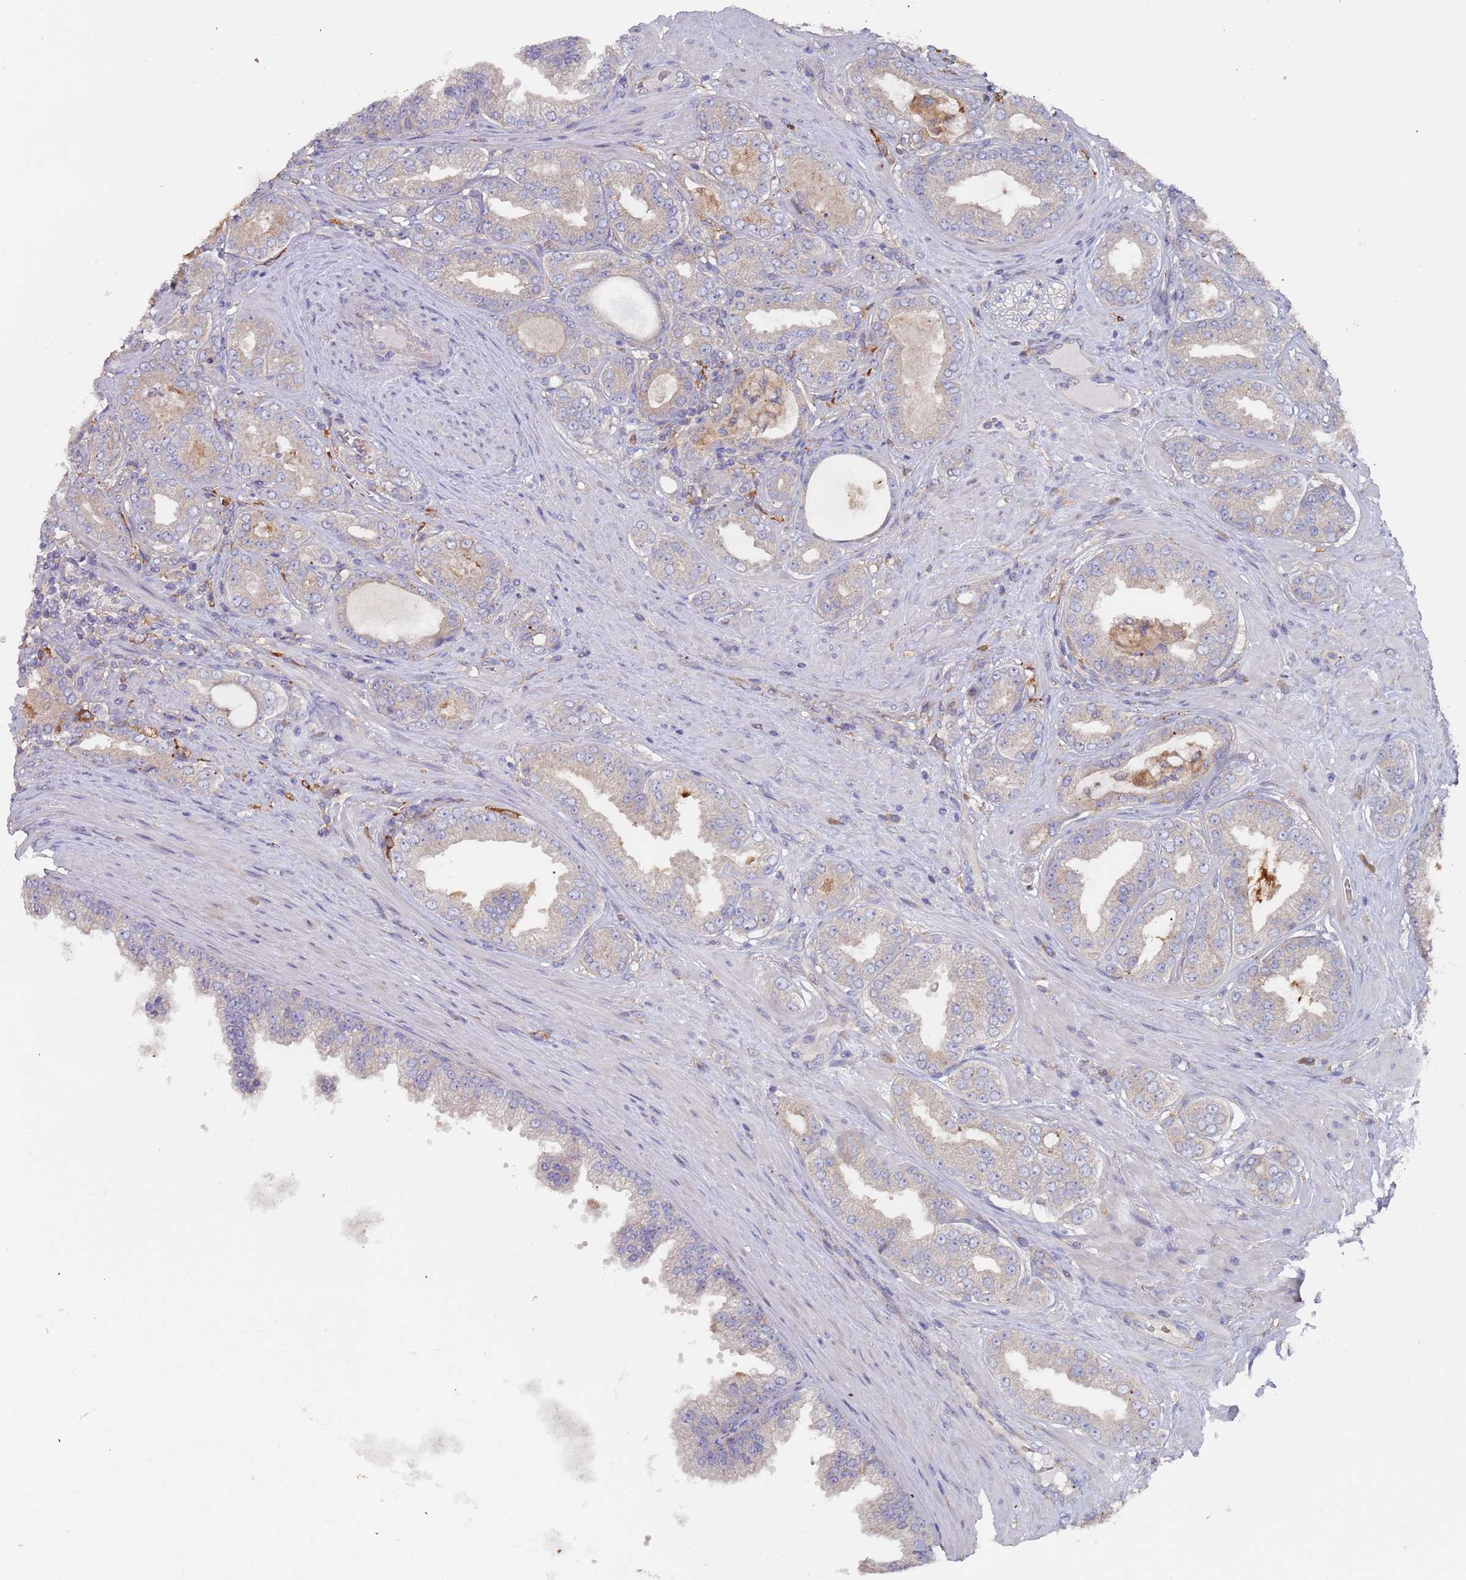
{"staining": {"intensity": "negative", "quantity": "none", "location": "none"}, "tissue": "prostate cancer", "cell_type": "Tumor cells", "image_type": "cancer", "snomed": [{"axis": "morphology", "description": "Adenocarcinoma, Low grade"}, {"axis": "topography", "description": "Prostate"}], "caption": "Prostate low-grade adenocarcinoma stained for a protein using immunohistochemistry displays no staining tumor cells.", "gene": "MALRD1", "patient": {"sex": "male", "age": 63}}